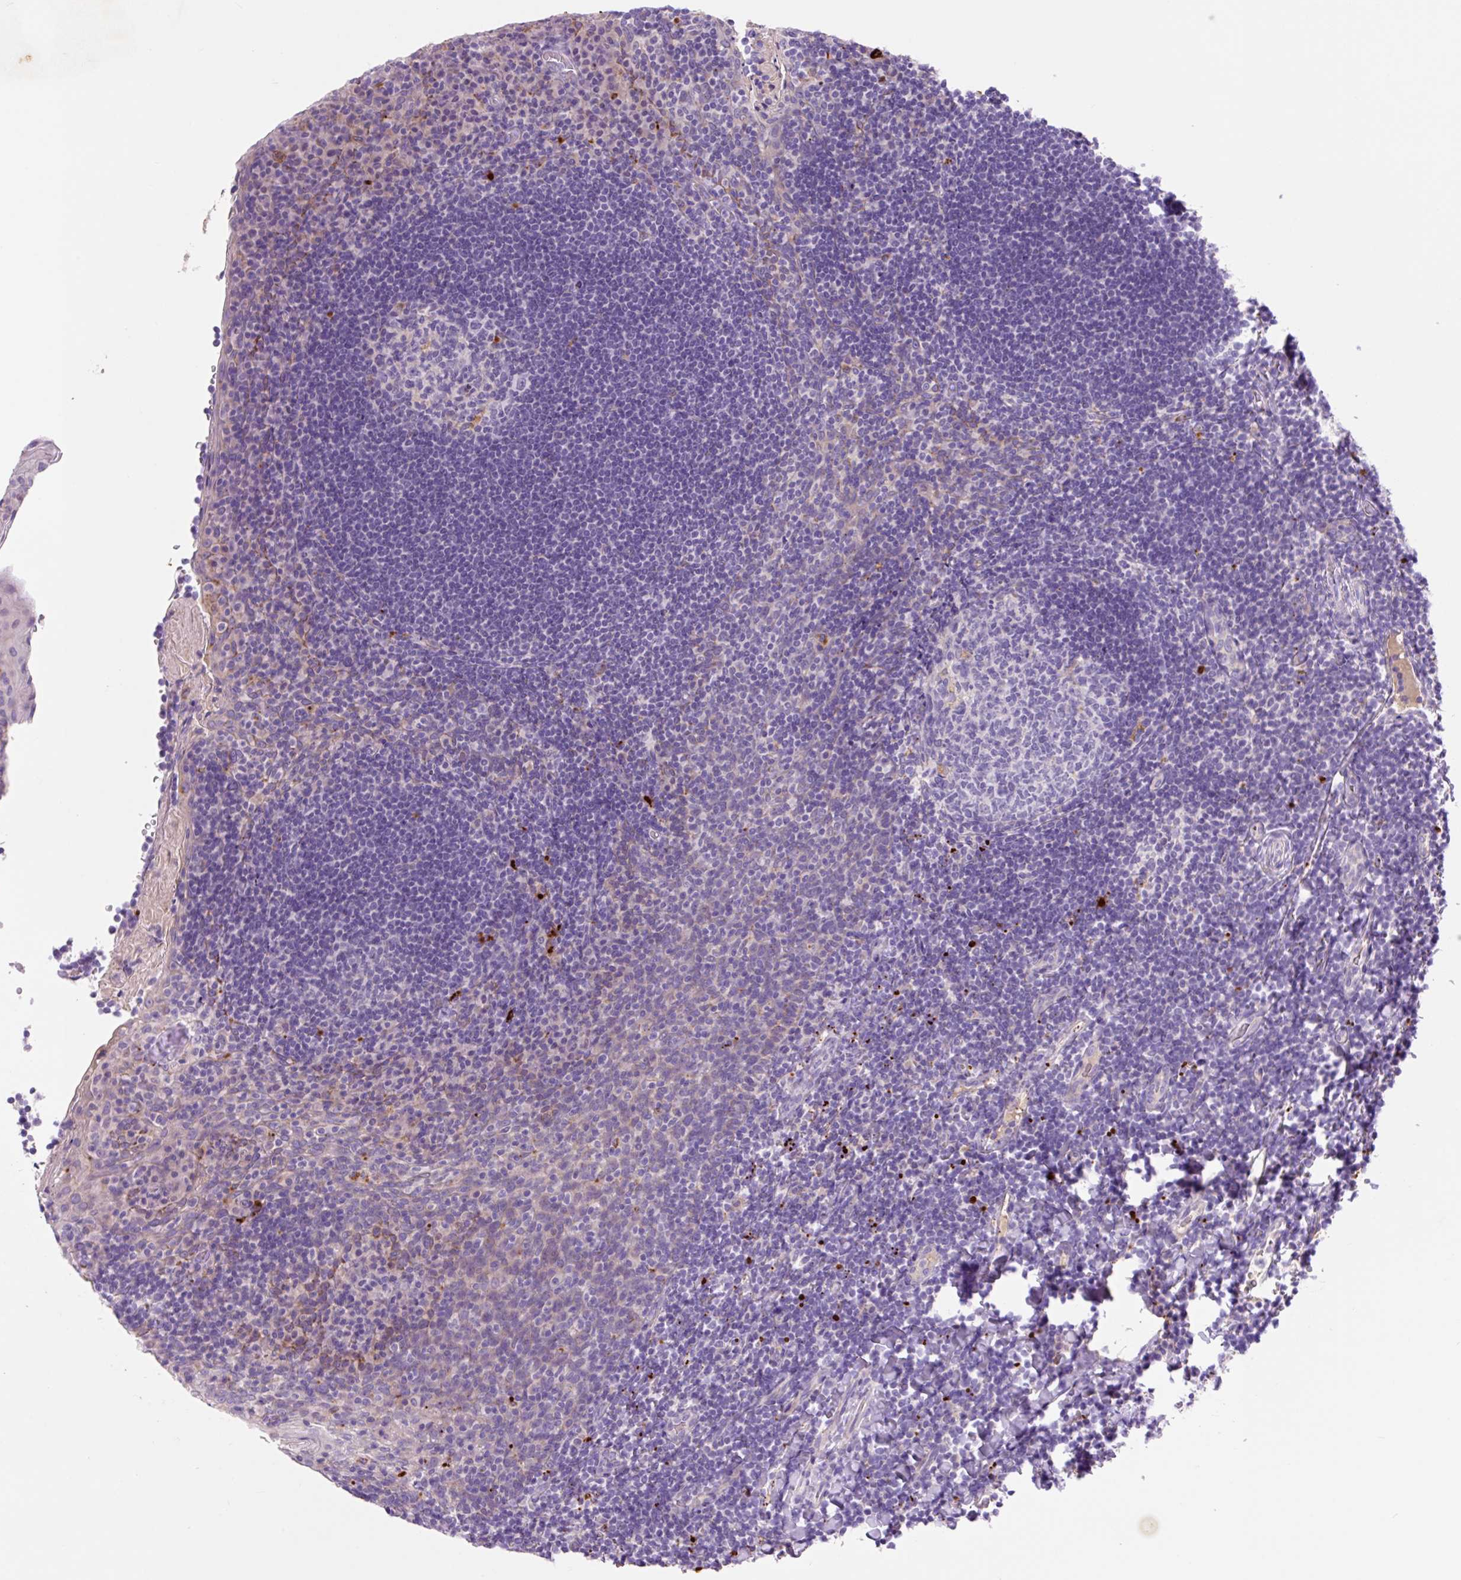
{"staining": {"intensity": "negative", "quantity": "none", "location": "none"}, "tissue": "tonsil", "cell_type": "Germinal center cells", "image_type": "normal", "snomed": [{"axis": "morphology", "description": "Normal tissue, NOS"}, {"axis": "topography", "description": "Tonsil"}], "caption": "A high-resolution image shows IHC staining of normal tonsil, which displays no significant expression in germinal center cells.", "gene": "HEXA", "patient": {"sex": "male", "age": 17}}